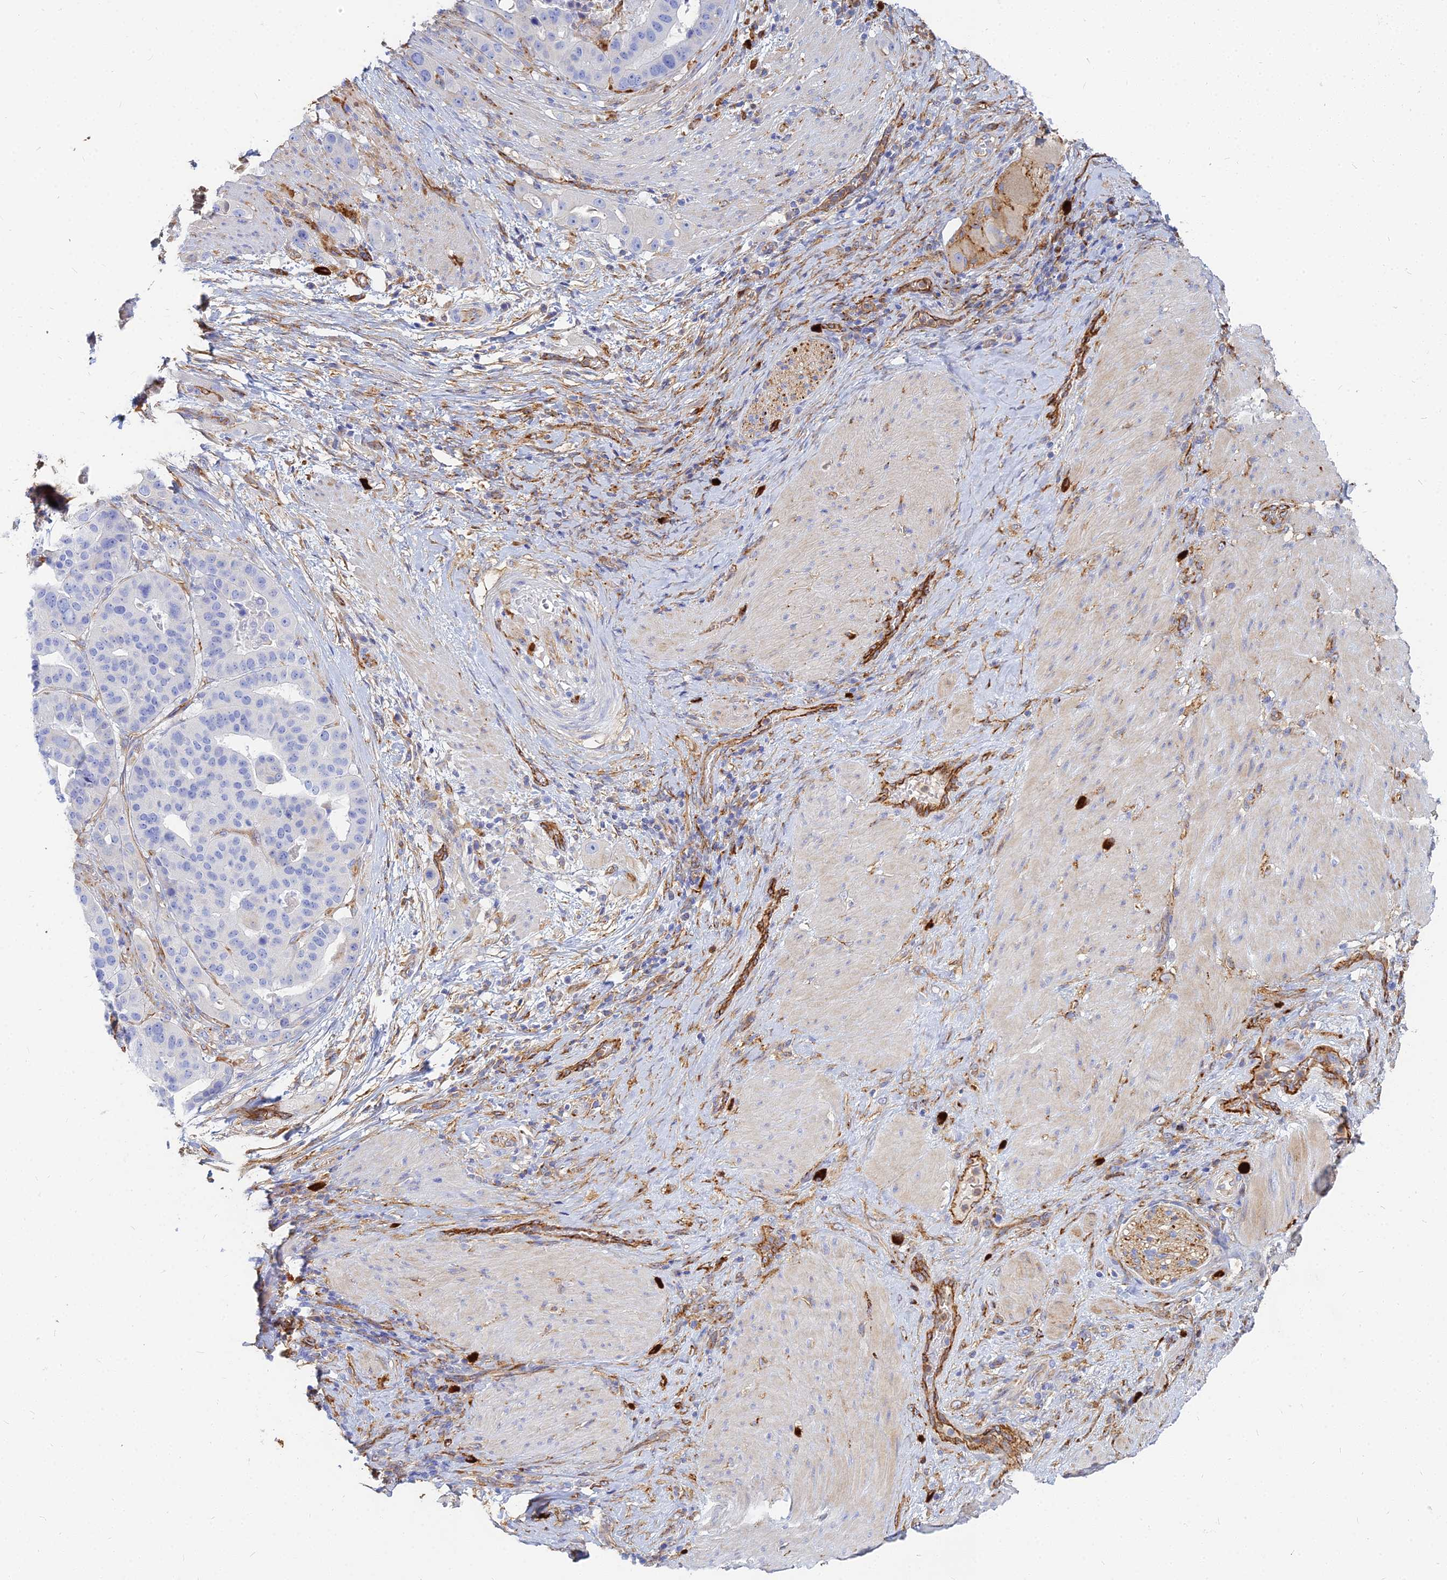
{"staining": {"intensity": "negative", "quantity": "none", "location": "none"}, "tissue": "stomach cancer", "cell_type": "Tumor cells", "image_type": "cancer", "snomed": [{"axis": "morphology", "description": "Adenocarcinoma, NOS"}, {"axis": "topography", "description": "Stomach"}], "caption": "Immunohistochemical staining of human stomach cancer shows no significant positivity in tumor cells.", "gene": "VAT1", "patient": {"sex": "male", "age": 48}}